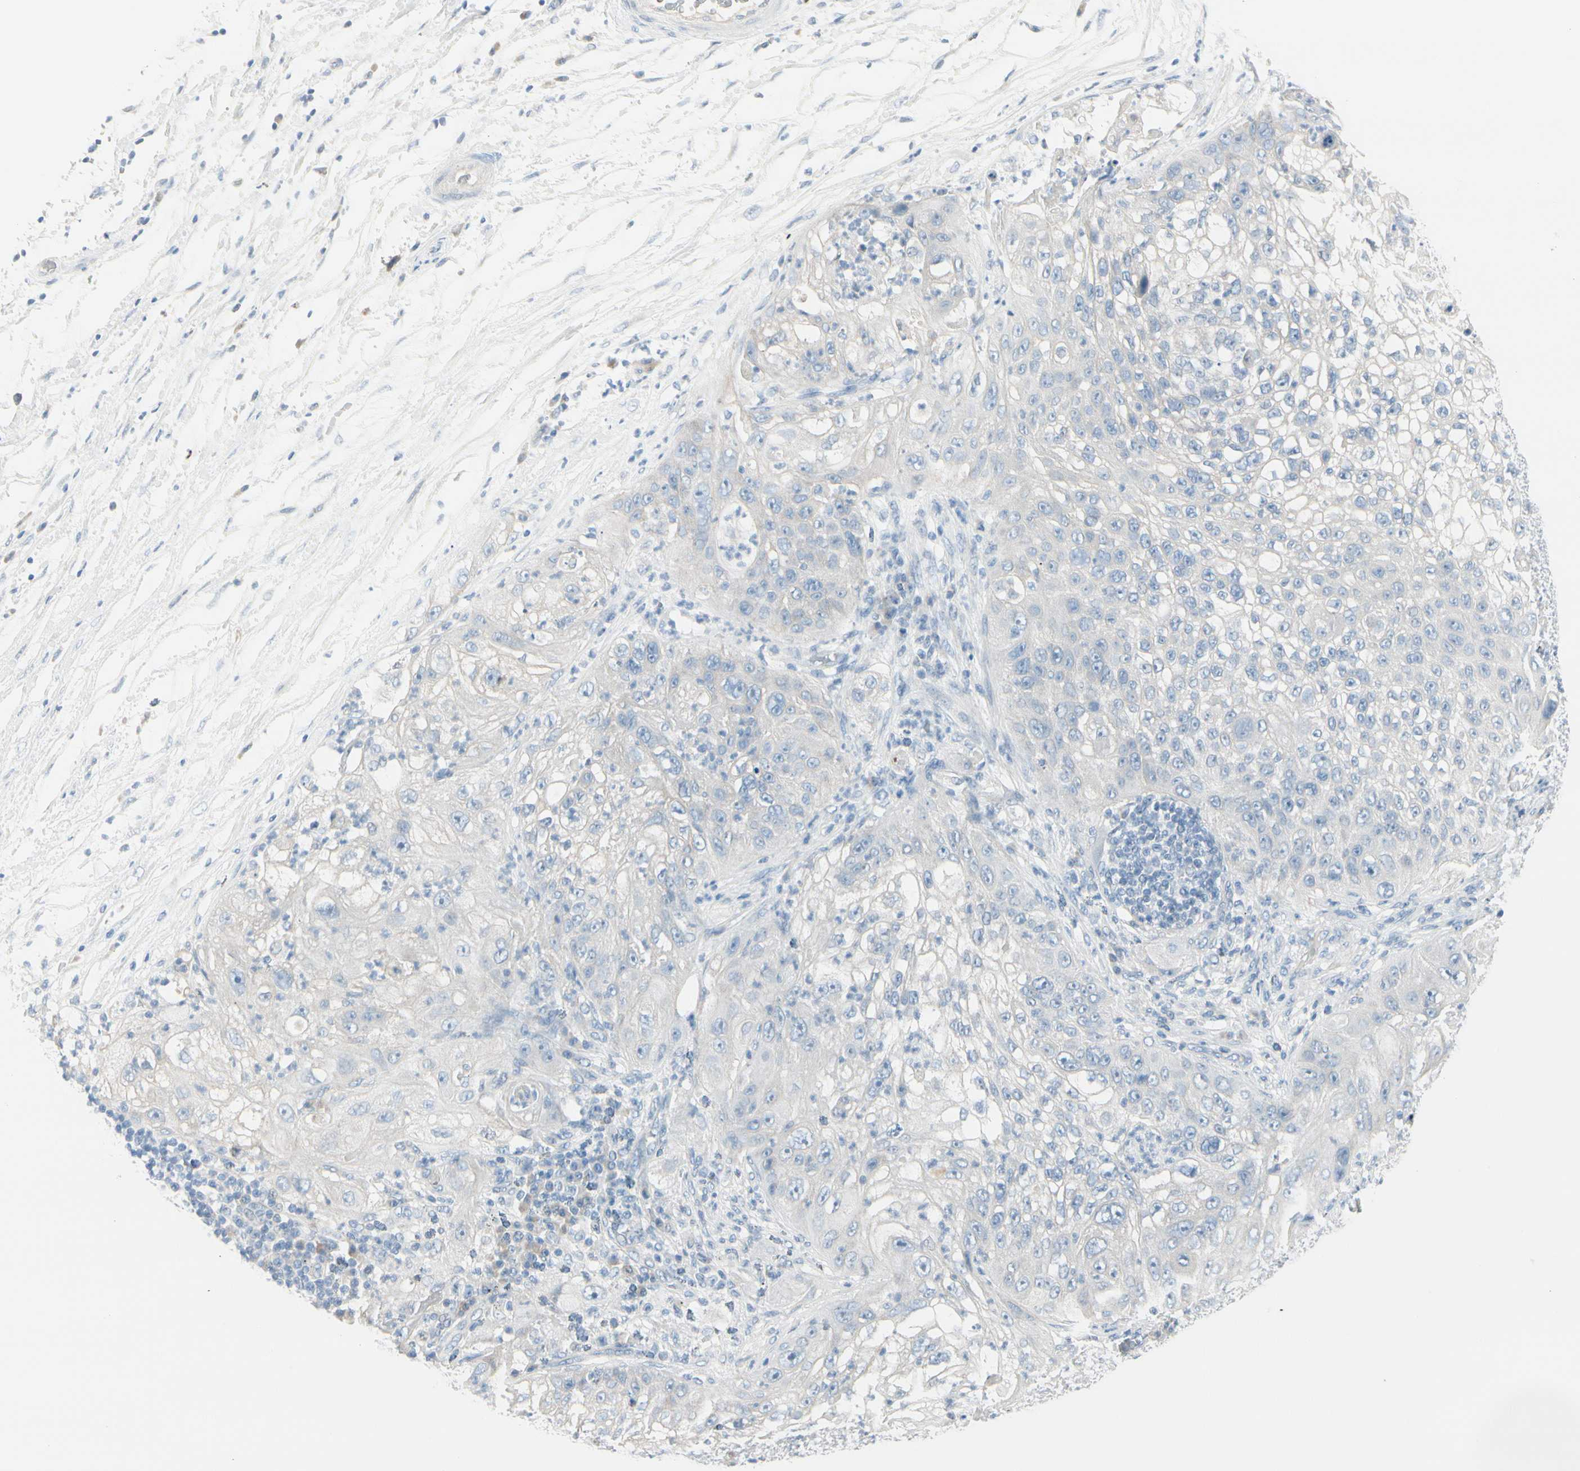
{"staining": {"intensity": "negative", "quantity": "none", "location": "none"}, "tissue": "lung cancer", "cell_type": "Tumor cells", "image_type": "cancer", "snomed": [{"axis": "morphology", "description": "Inflammation, NOS"}, {"axis": "morphology", "description": "Squamous cell carcinoma, NOS"}, {"axis": "topography", "description": "Lymph node"}, {"axis": "topography", "description": "Soft tissue"}, {"axis": "topography", "description": "Lung"}], "caption": "Immunohistochemical staining of lung cancer reveals no significant positivity in tumor cells.", "gene": "CDHR5", "patient": {"sex": "male", "age": 66}}